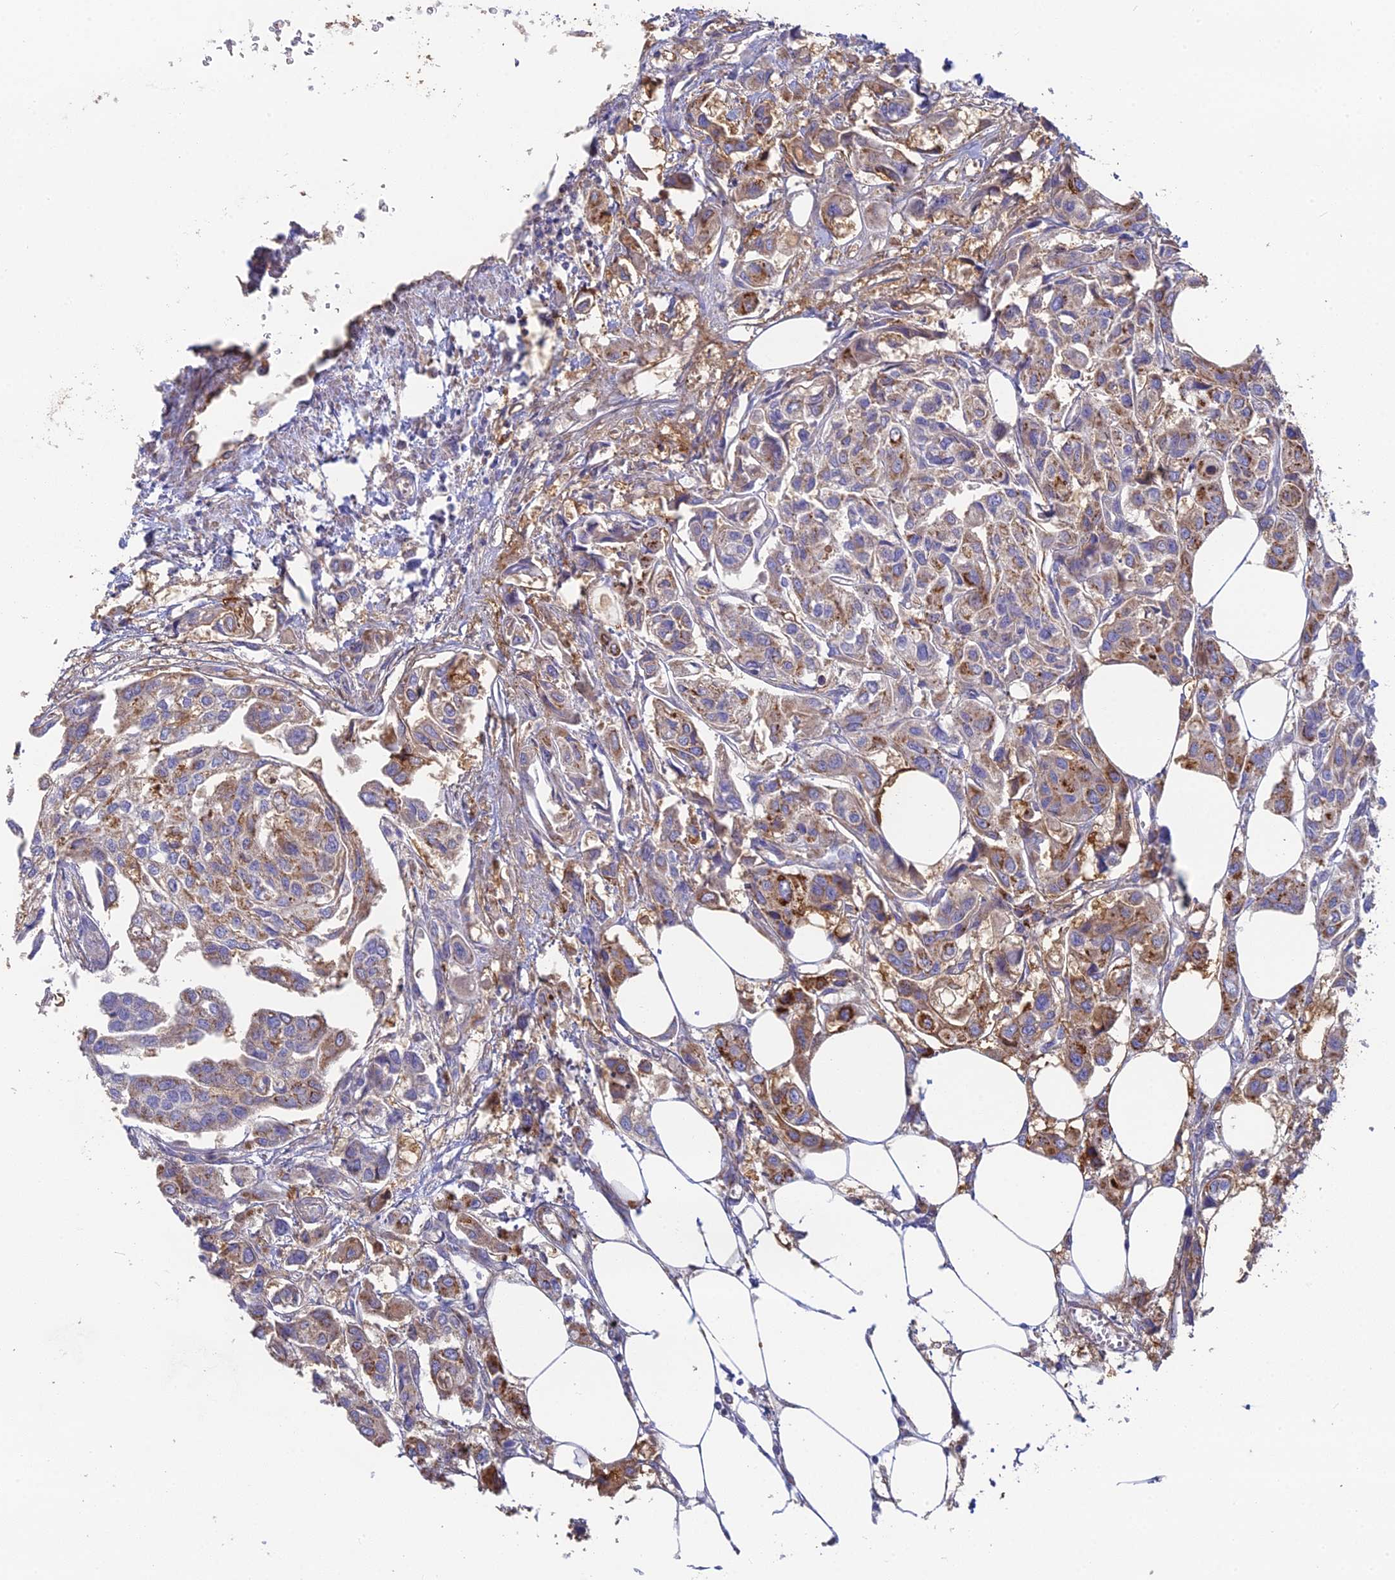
{"staining": {"intensity": "moderate", "quantity": "25%-75%", "location": "cytoplasmic/membranous"}, "tissue": "urothelial cancer", "cell_type": "Tumor cells", "image_type": "cancer", "snomed": [{"axis": "morphology", "description": "Urothelial carcinoma, High grade"}, {"axis": "topography", "description": "Urinary bladder"}], "caption": "There is medium levels of moderate cytoplasmic/membranous staining in tumor cells of urothelial cancer, as demonstrated by immunohistochemical staining (brown color).", "gene": "WDR6", "patient": {"sex": "male", "age": 67}}